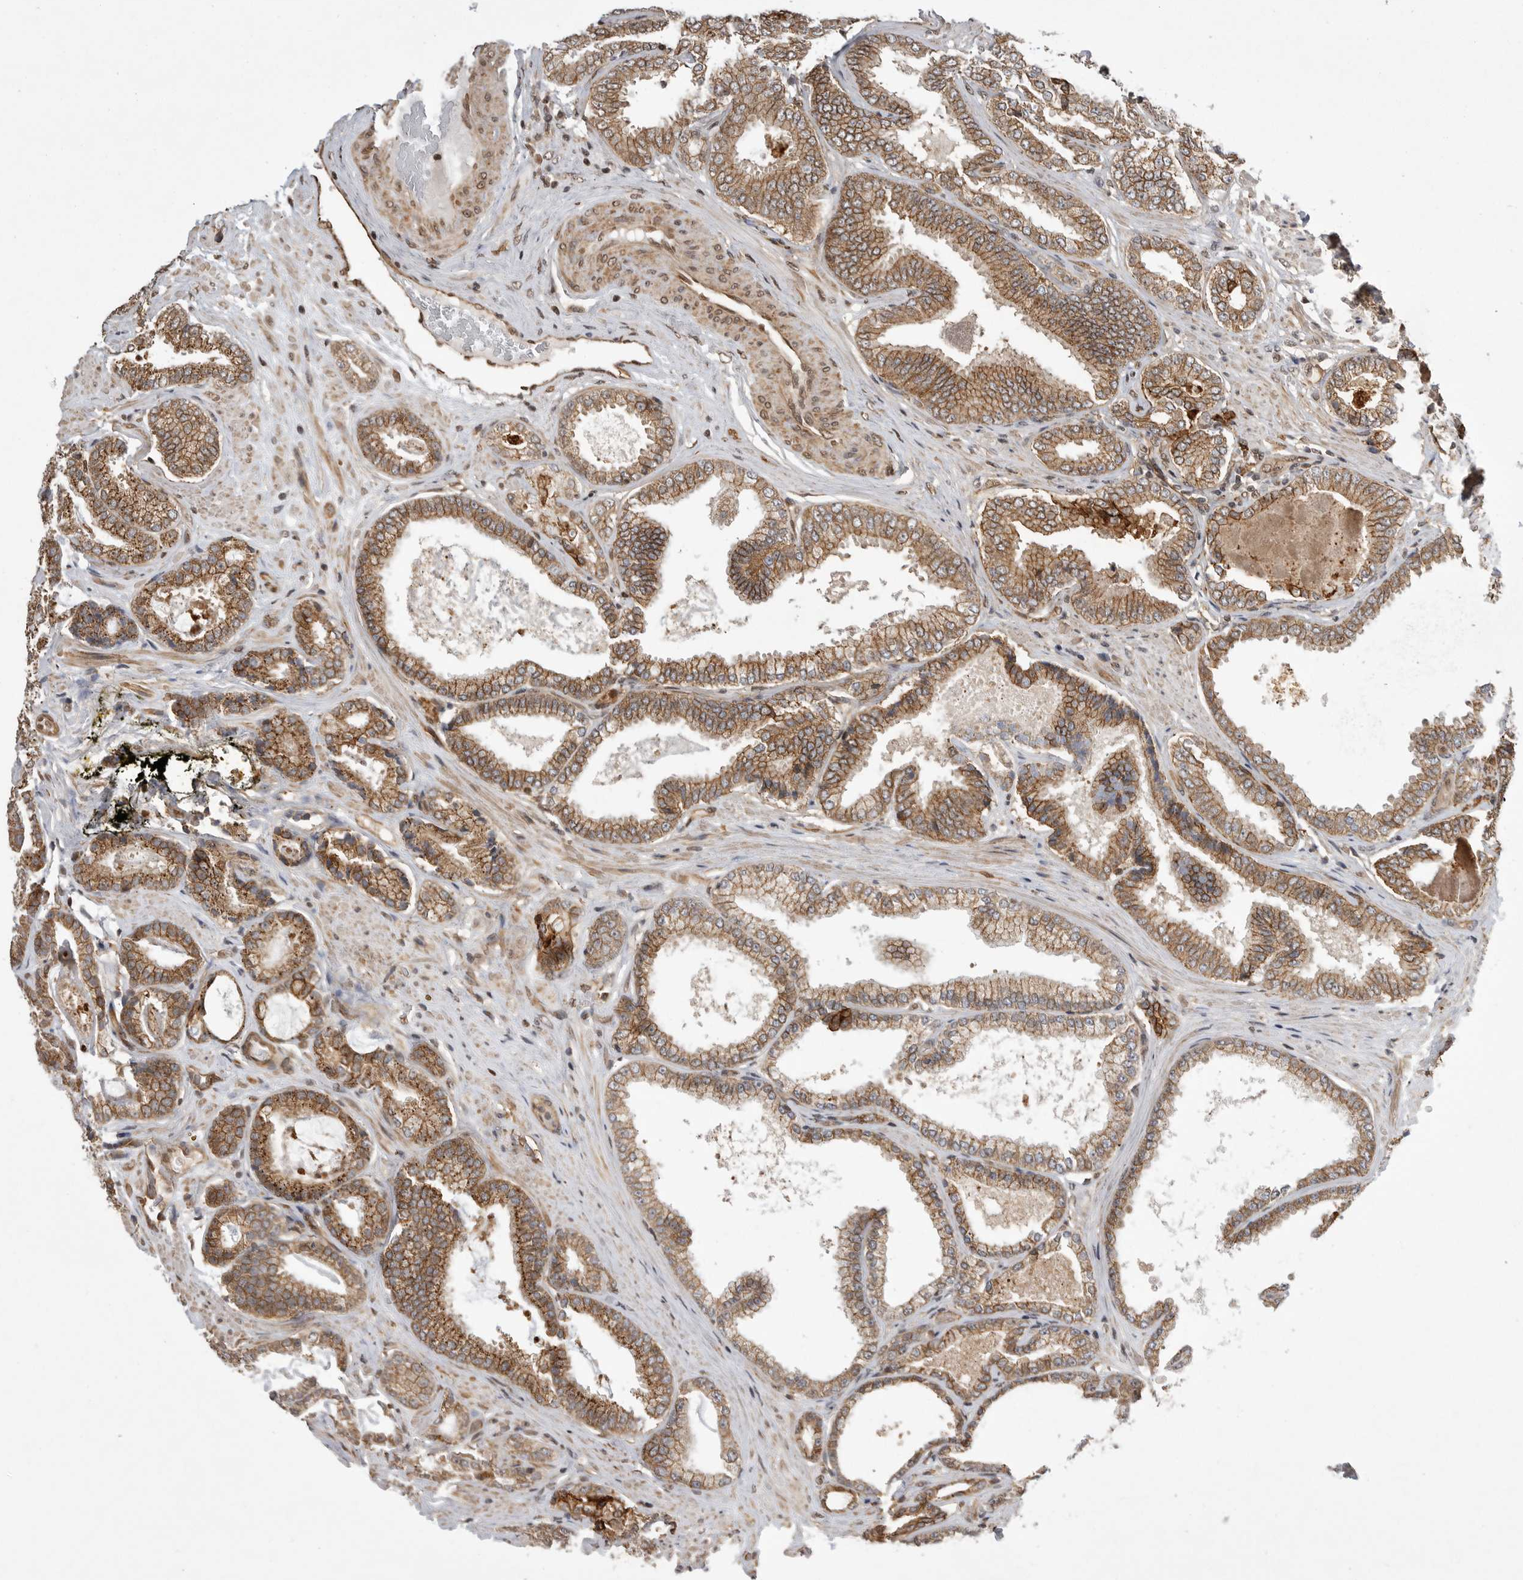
{"staining": {"intensity": "moderate", "quantity": ">75%", "location": "cytoplasmic/membranous"}, "tissue": "prostate cancer", "cell_type": "Tumor cells", "image_type": "cancer", "snomed": [{"axis": "morphology", "description": "Adenocarcinoma, Low grade"}, {"axis": "topography", "description": "Prostate"}], "caption": "Human prostate cancer (adenocarcinoma (low-grade)) stained with a brown dye shows moderate cytoplasmic/membranous positive staining in about >75% of tumor cells.", "gene": "NECTIN1", "patient": {"sex": "male", "age": 71}}